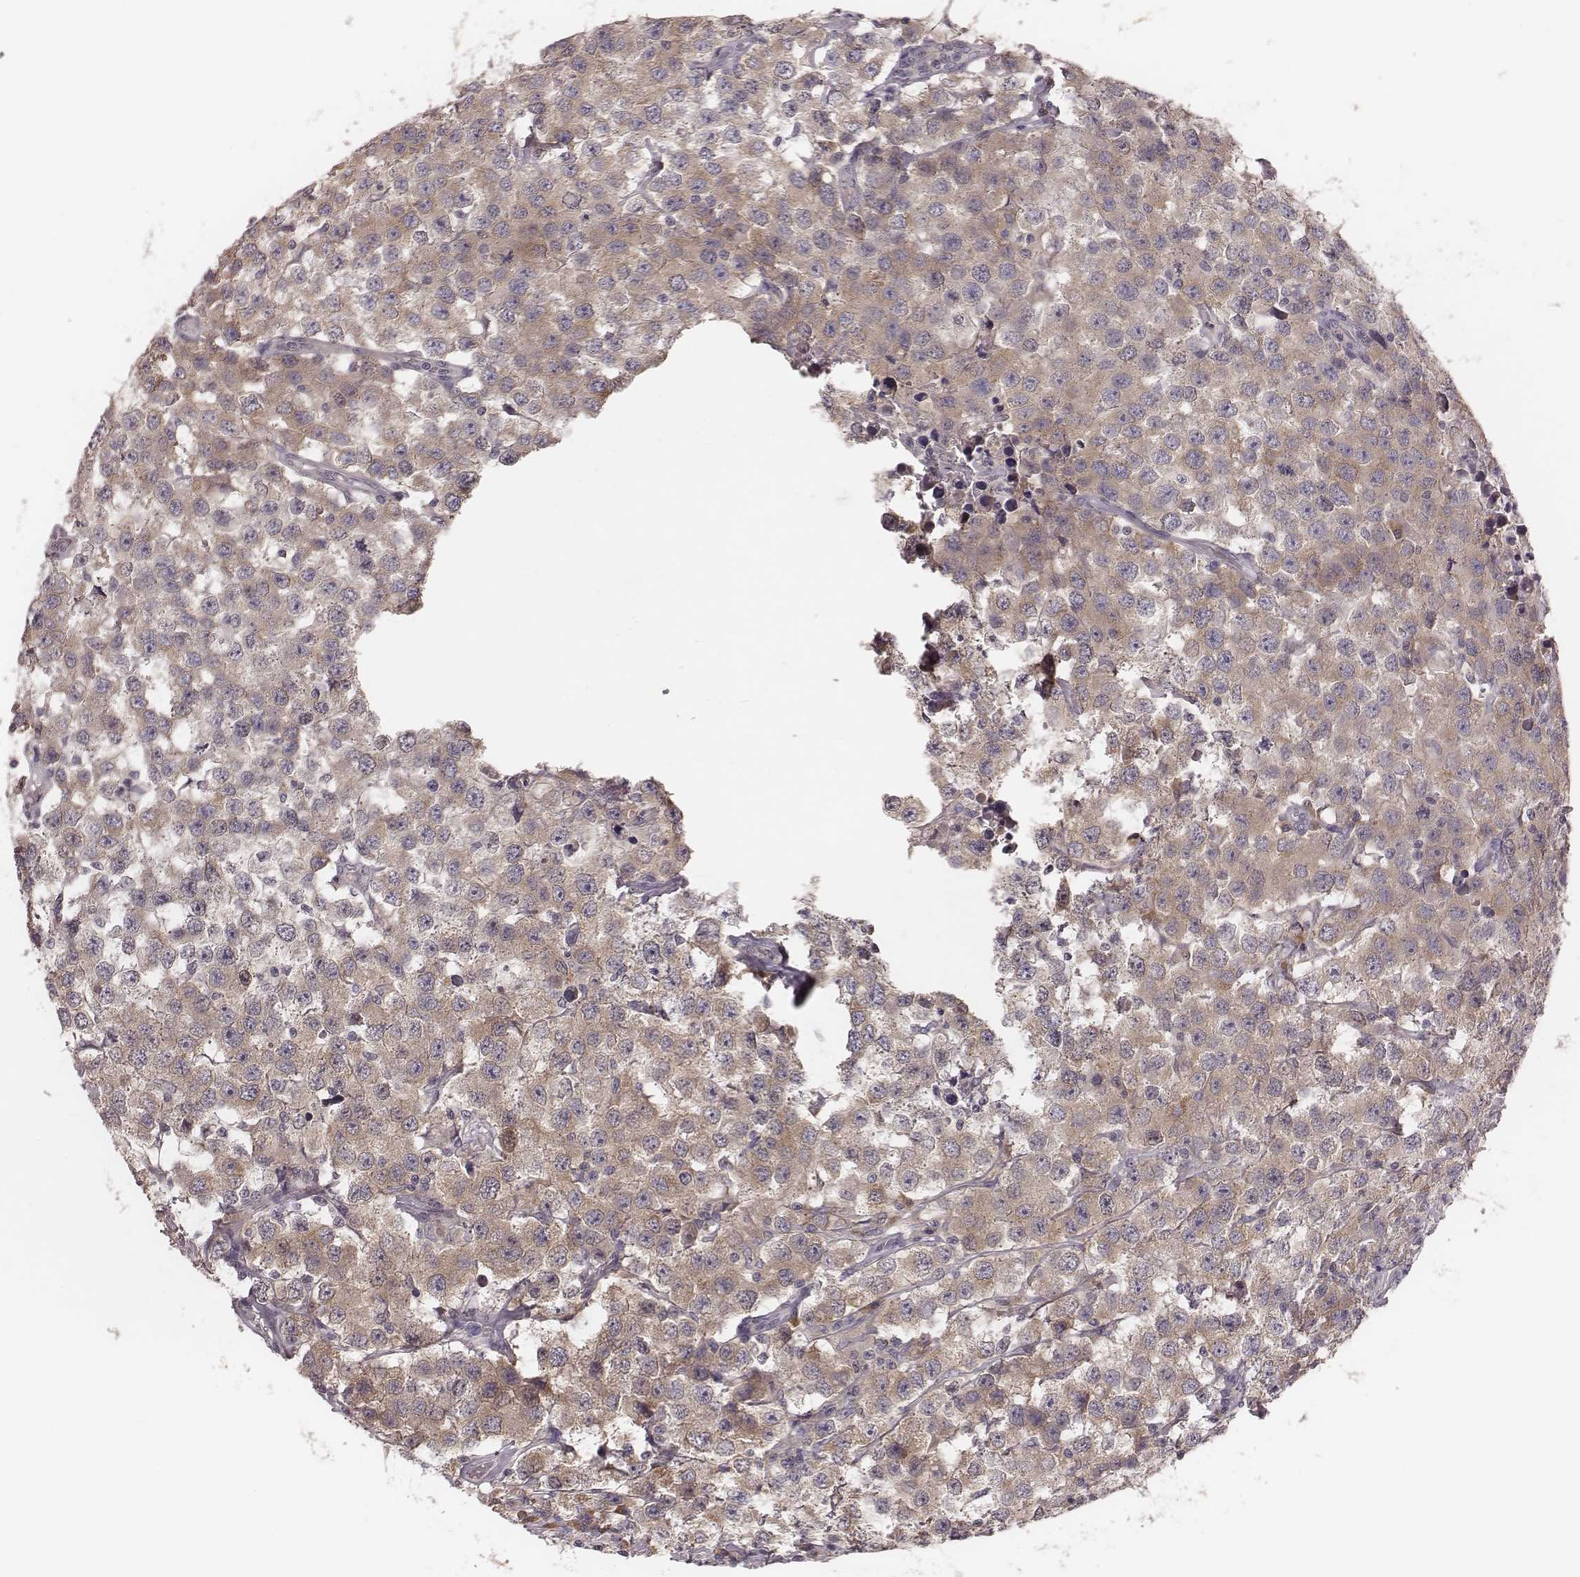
{"staining": {"intensity": "moderate", "quantity": "25%-75%", "location": "cytoplasmic/membranous"}, "tissue": "testis cancer", "cell_type": "Tumor cells", "image_type": "cancer", "snomed": [{"axis": "morphology", "description": "Seminoma, NOS"}, {"axis": "topography", "description": "Testis"}], "caption": "Moderate cytoplasmic/membranous protein staining is seen in about 25%-75% of tumor cells in testis cancer. The protein is shown in brown color, while the nuclei are stained blue.", "gene": "P2RX5", "patient": {"sex": "male", "age": 52}}